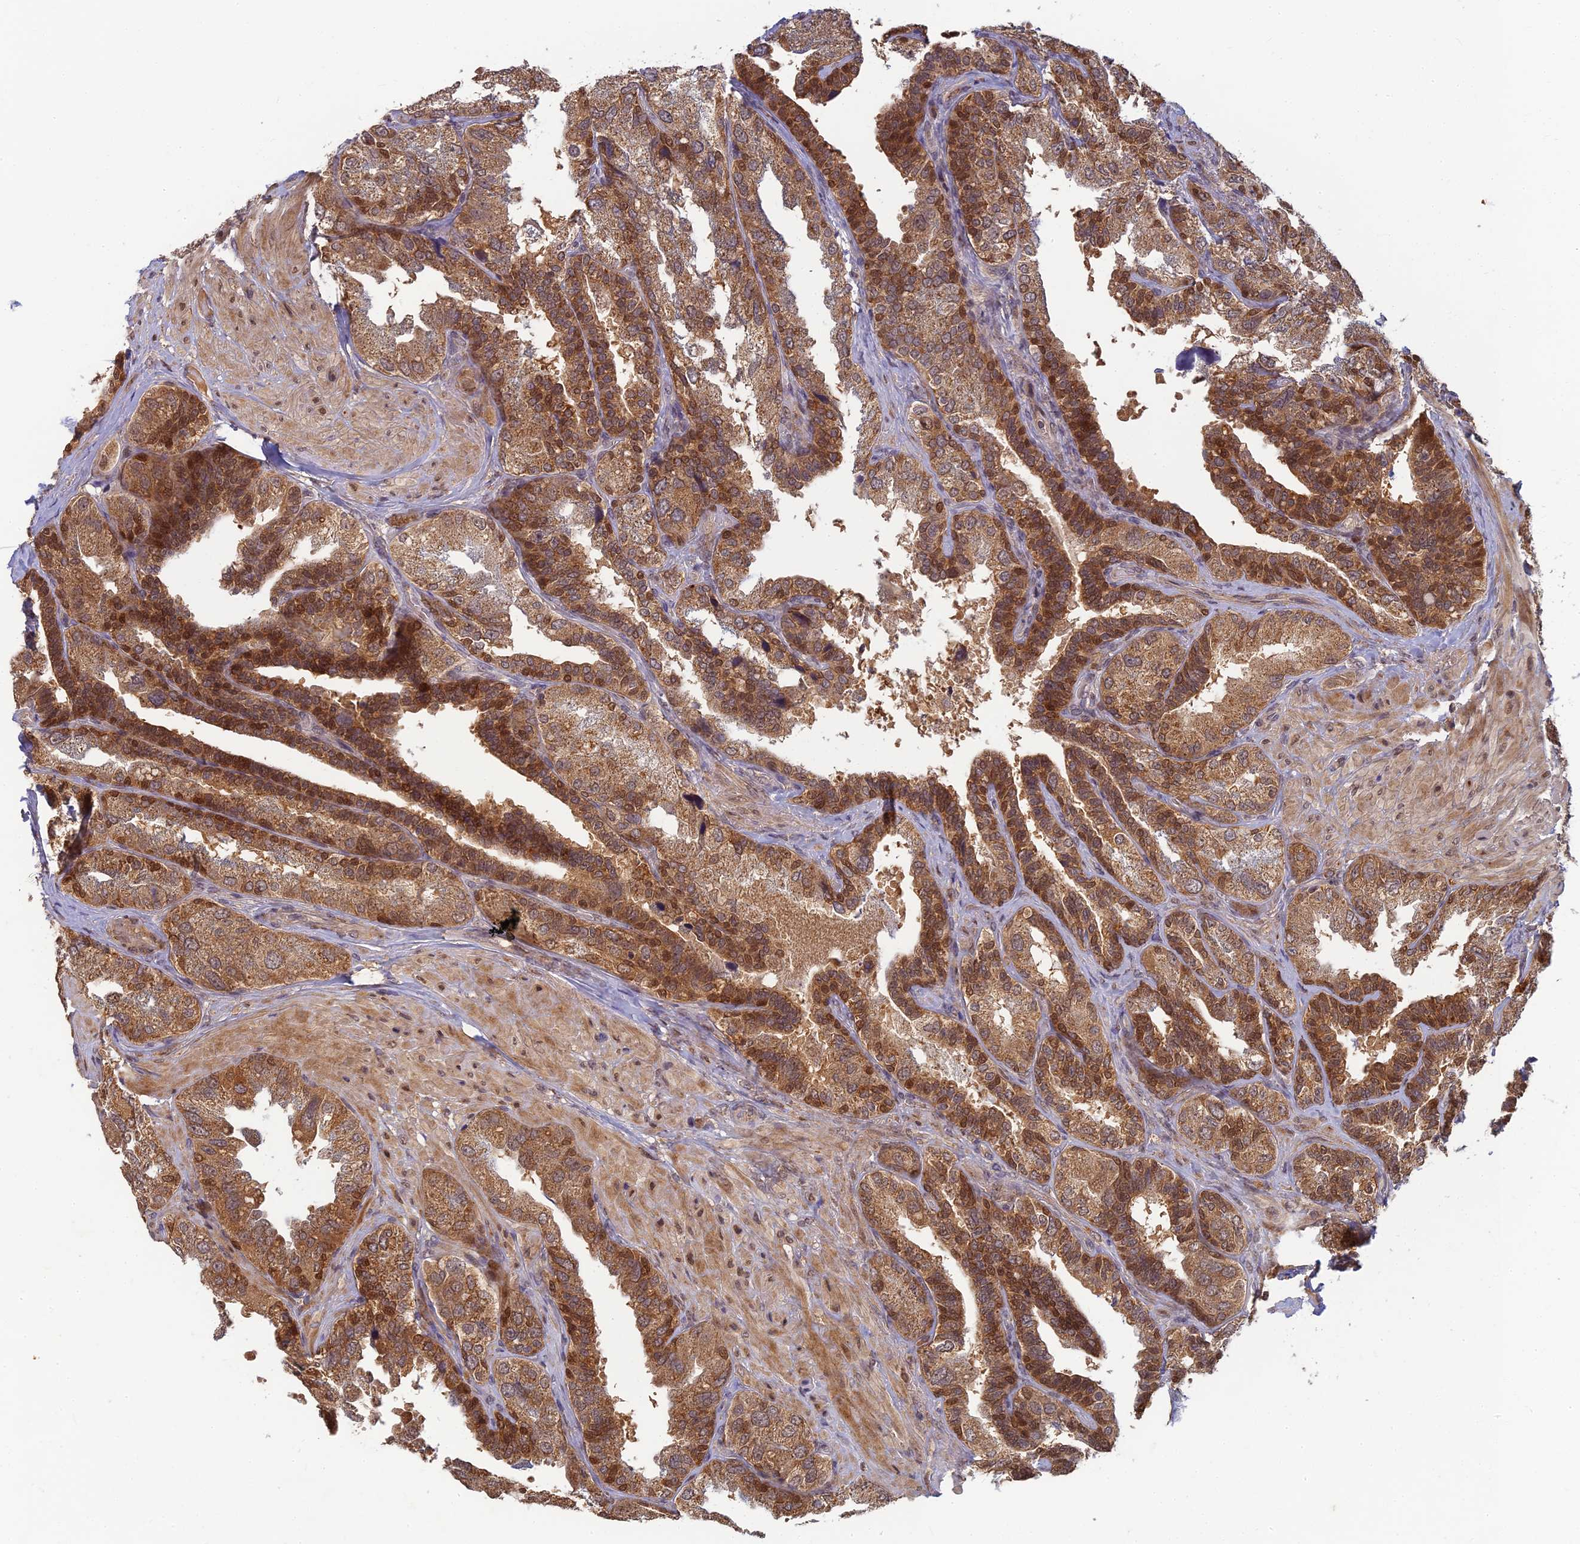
{"staining": {"intensity": "moderate", "quantity": ">75%", "location": "cytoplasmic/membranous"}, "tissue": "seminal vesicle", "cell_type": "Glandular cells", "image_type": "normal", "snomed": [{"axis": "morphology", "description": "Normal tissue, NOS"}, {"axis": "topography", "description": "Seminal veicle"}, {"axis": "topography", "description": "Peripheral nerve tissue"}], "caption": "Seminal vesicle stained with IHC demonstrates moderate cytoplasmic/membranous staining in approximately >75% of glandular cells. (Stains: DAB (3,3'-diaminobenzidine) in brown, nuclei in blue, Microscopy: brightfield microscopy at high magnification).", "gene": "RGL3", "patient": {"sex": "male", "age": 63}}